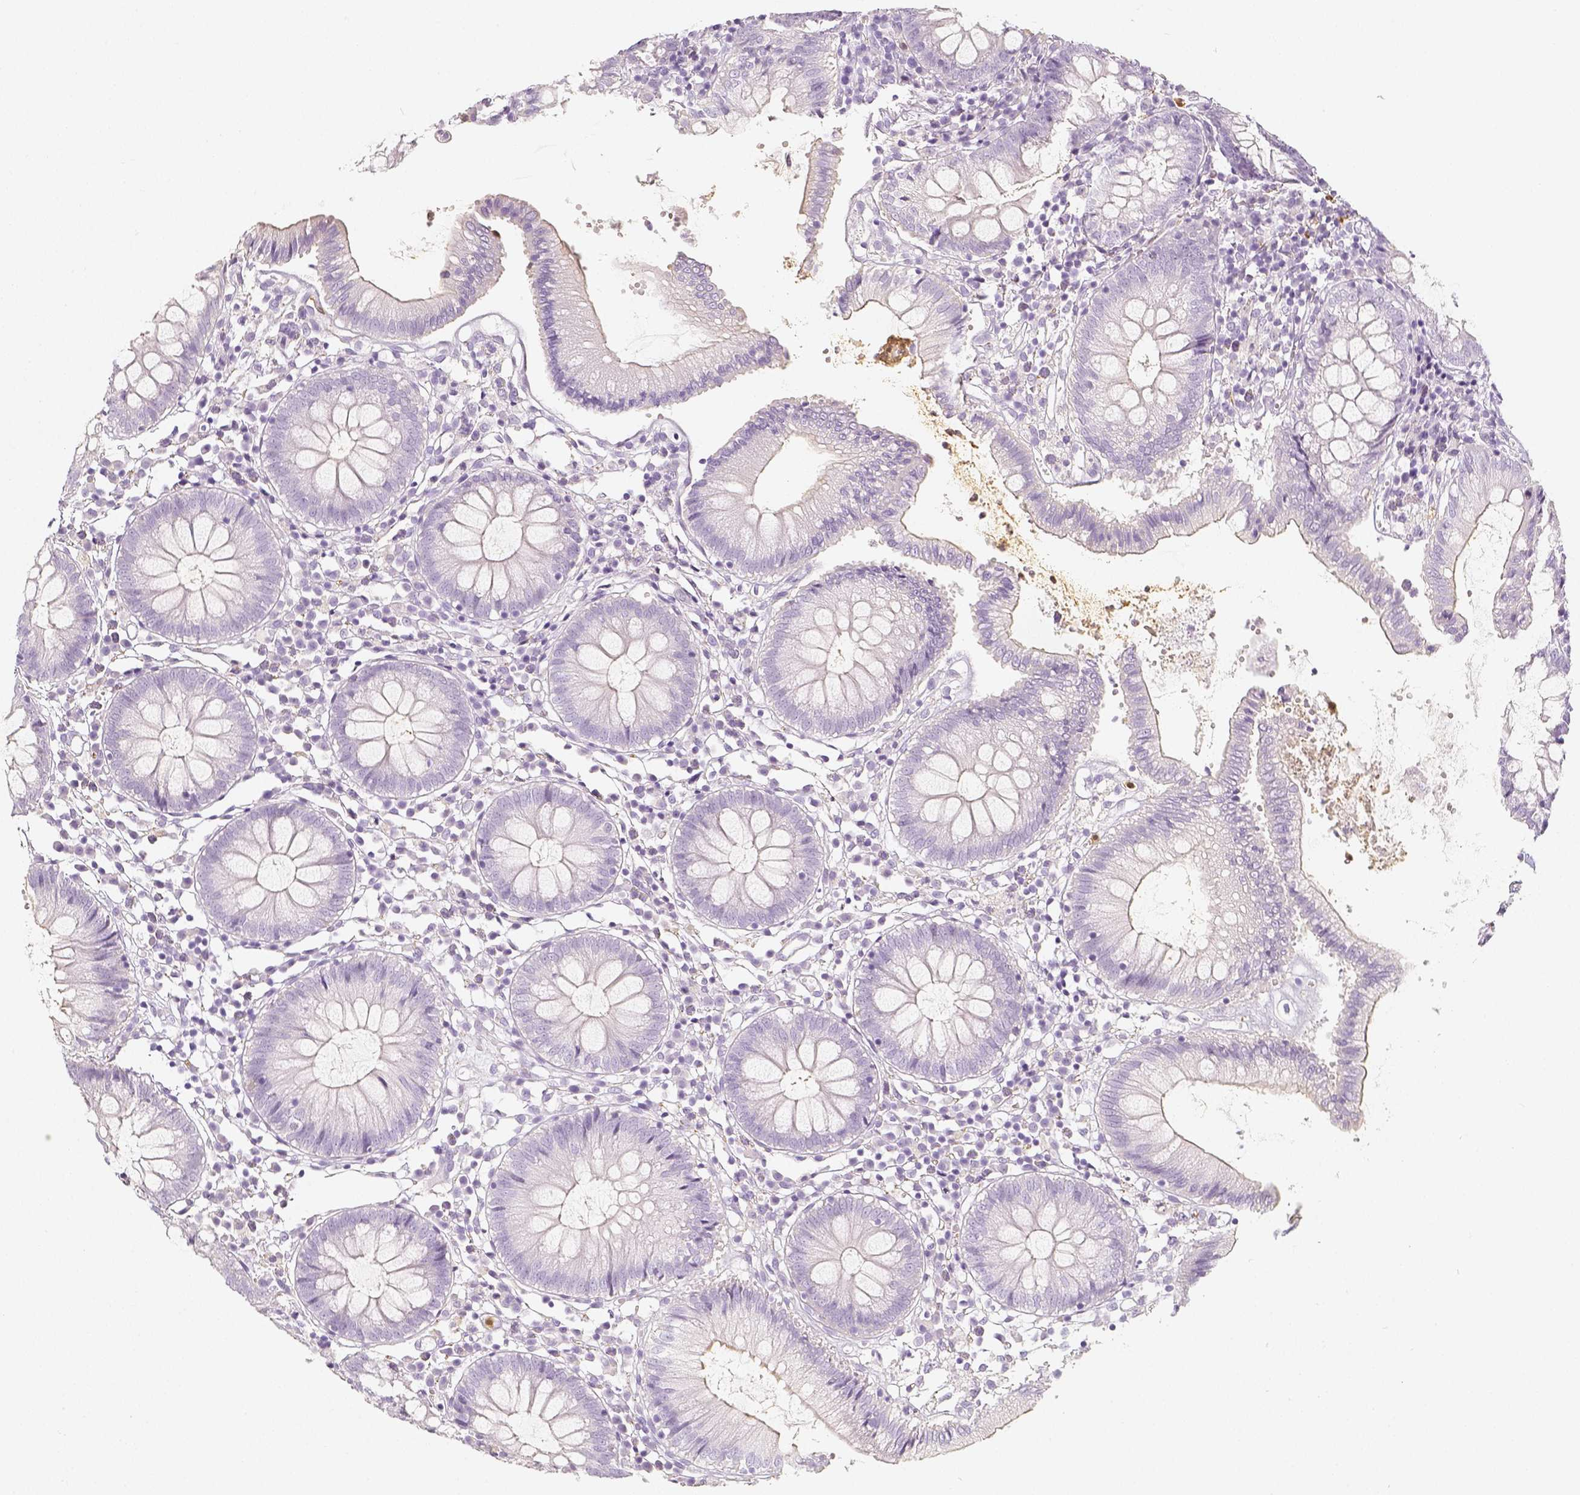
{"staining": {"intensity": "negative", "quantity": "none", "location": "none"}, "tissue": "colon", "cell_type": "Endothelial cells", "image_type": "normal", "snomed": [{"axis": "morphology", "description": "Normal tissue, NOS"}, {"axis": "morphology", "description": "Adenocarcinoma, NOS"}, {"axis": "topography", "description": "Colon"}], "caption": "This is an immunohistochemistry (IHC) histopathology image of benign human colon. There is no positivity in endothelial cells.", "gene": "NECAB2", "patient": {"sex": "male", "age": 83}}